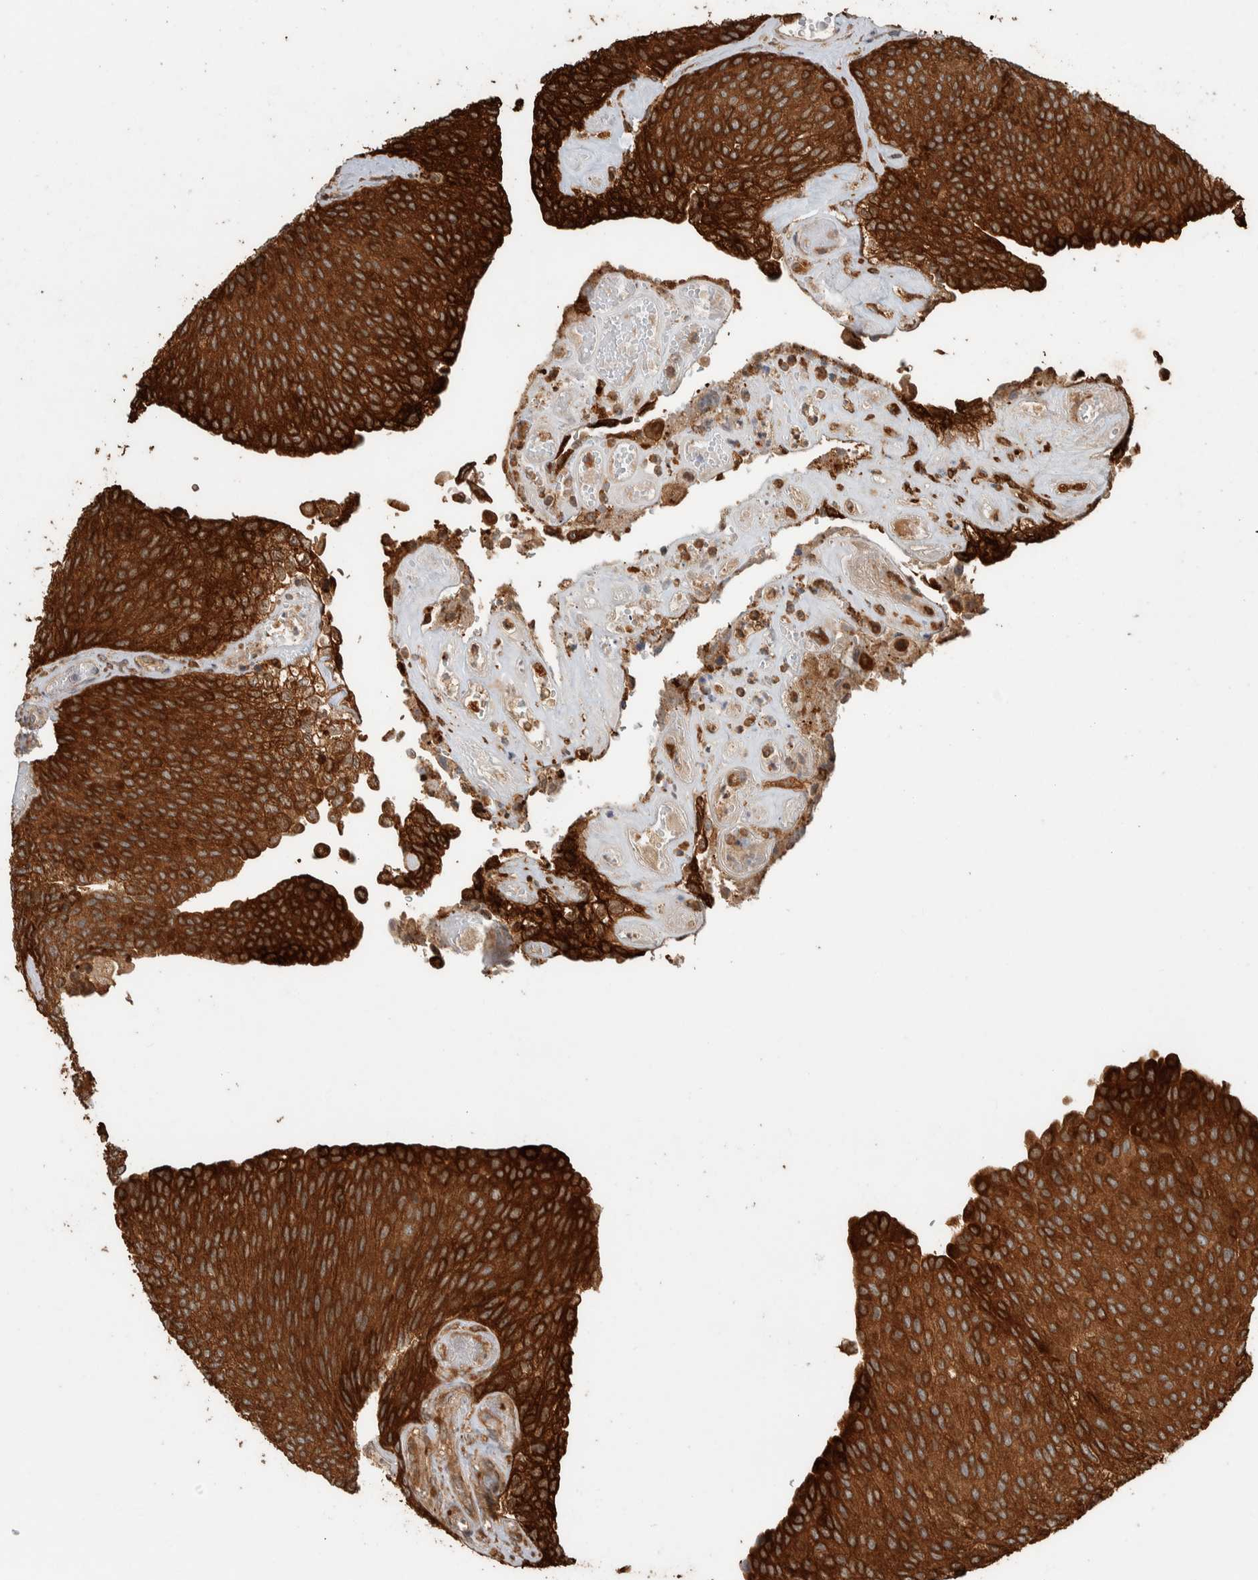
{"staining": {"intensity": "strong", "quantity": ">75%", "location": "cytoplasmic/membranous"}, "tissue": "urothelial cancer", "cell_type": "Tumor cells", "image_type": "cancer", "snomed": [{"axis": "morphology", "description": "Urothelial carcinoma, Low grade"}, {"axis": "topography", "description": "Urinary bladder"}], "caption": "Strong cytoplasmic/membranous protein positivity is identified in approximately >75% of tumor cells in low-grade urothelial carcinoma.", "gene": "CNTROB", "patient": {"sex": "female", "age": 79}}